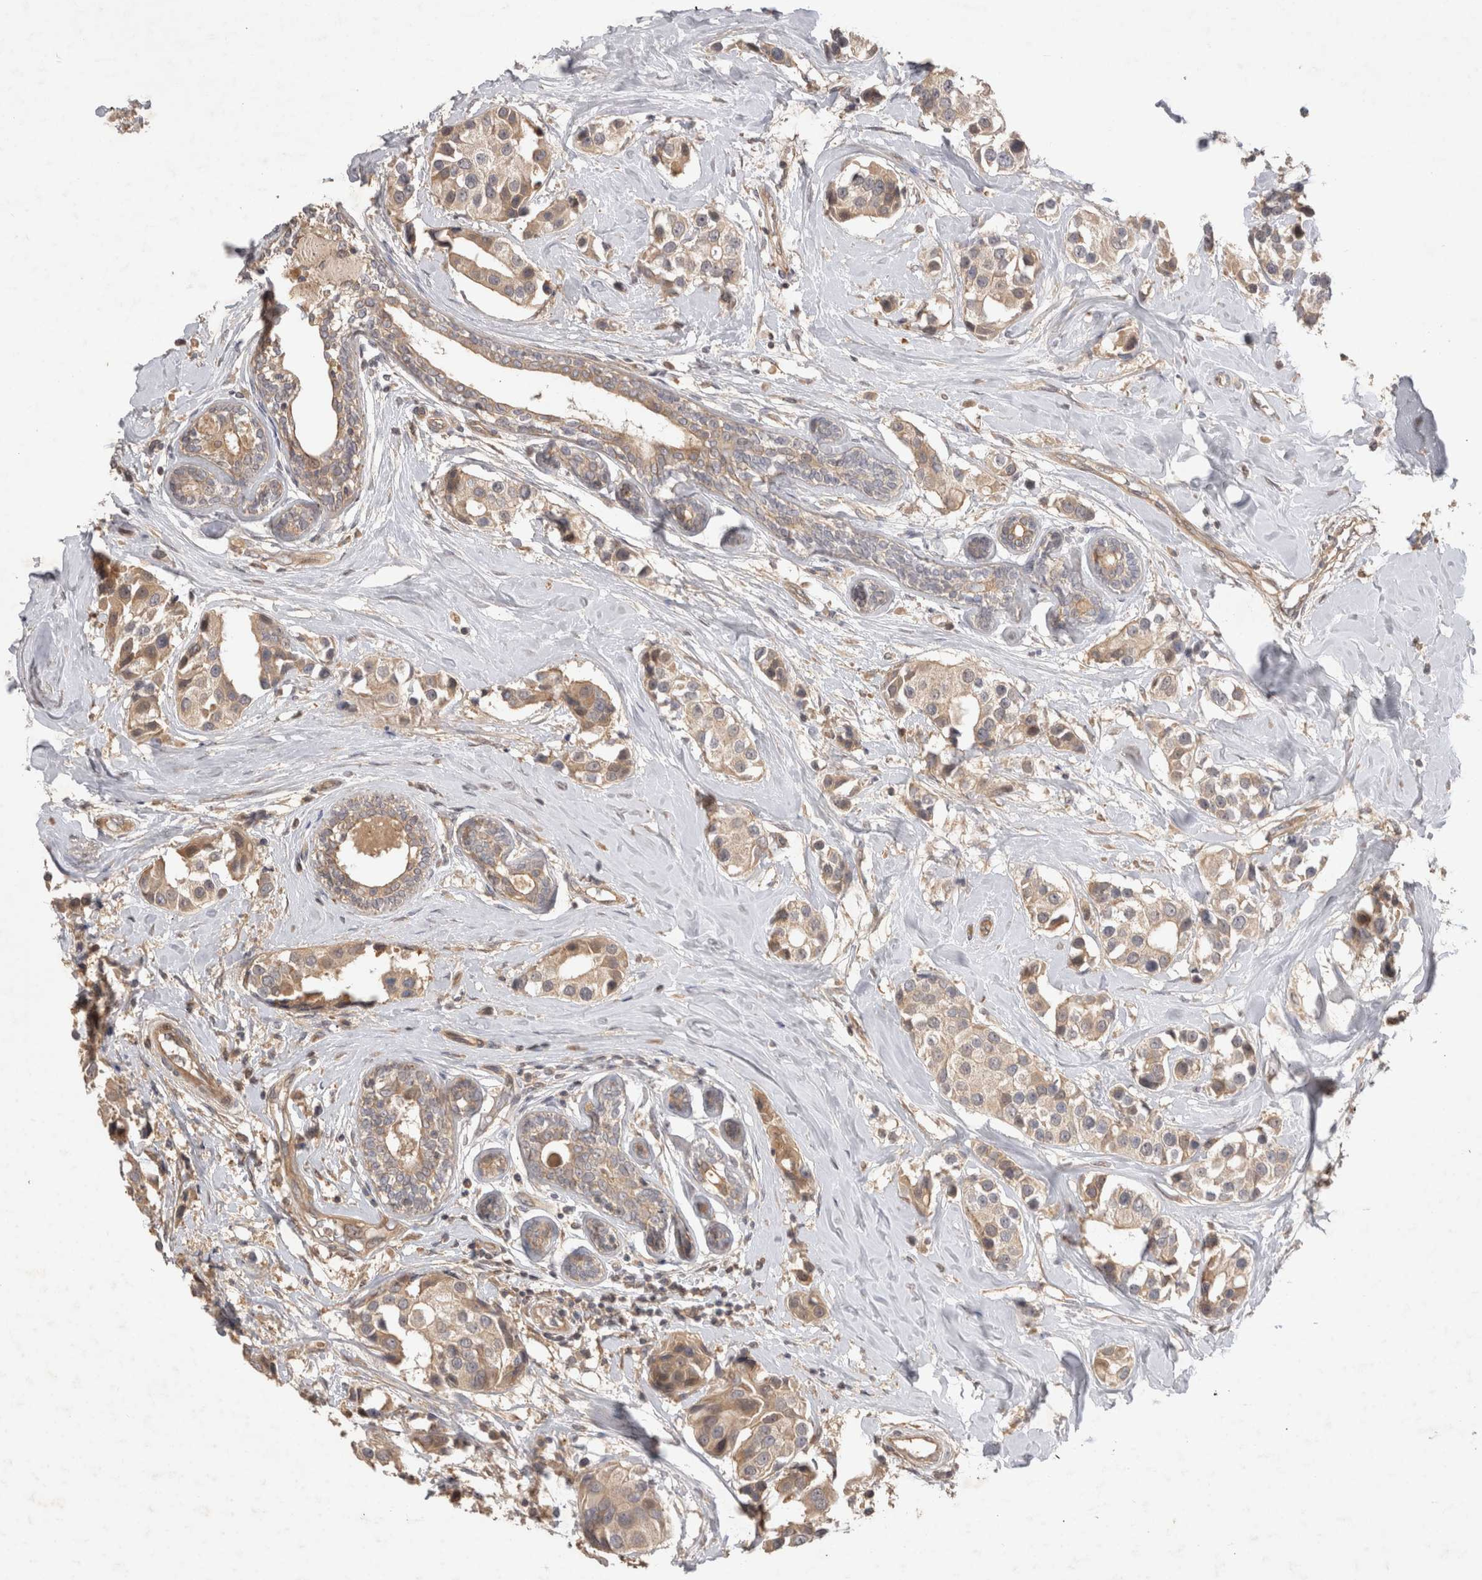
{"staining": {"intensity": "weak", "quantity": ">75%", "location": "cytoplasmic/membranous"}, "tissue": "breast cancer", "cell_type": "Tumor cells", "image_type": "cancer", "snomed": [{"axis": "morphology", "description": "Normal tissue, NOS"}, {"axis": "morphology", "description": "Duct carcinoma"}, {"axis": "topography", "description": "Breast"}], "caption": "Weak cytoplasmic/membranous expression is seen in approximately >75% of tumor cells in infiltrating ductal carcinoma (breast). Using DAB (brown) and hematoxylin (blue) stains, captured at high magnification using brightfield microscopy.", "gene": "PPP1R42", "patient": {"sex": "female", "age": 39}}